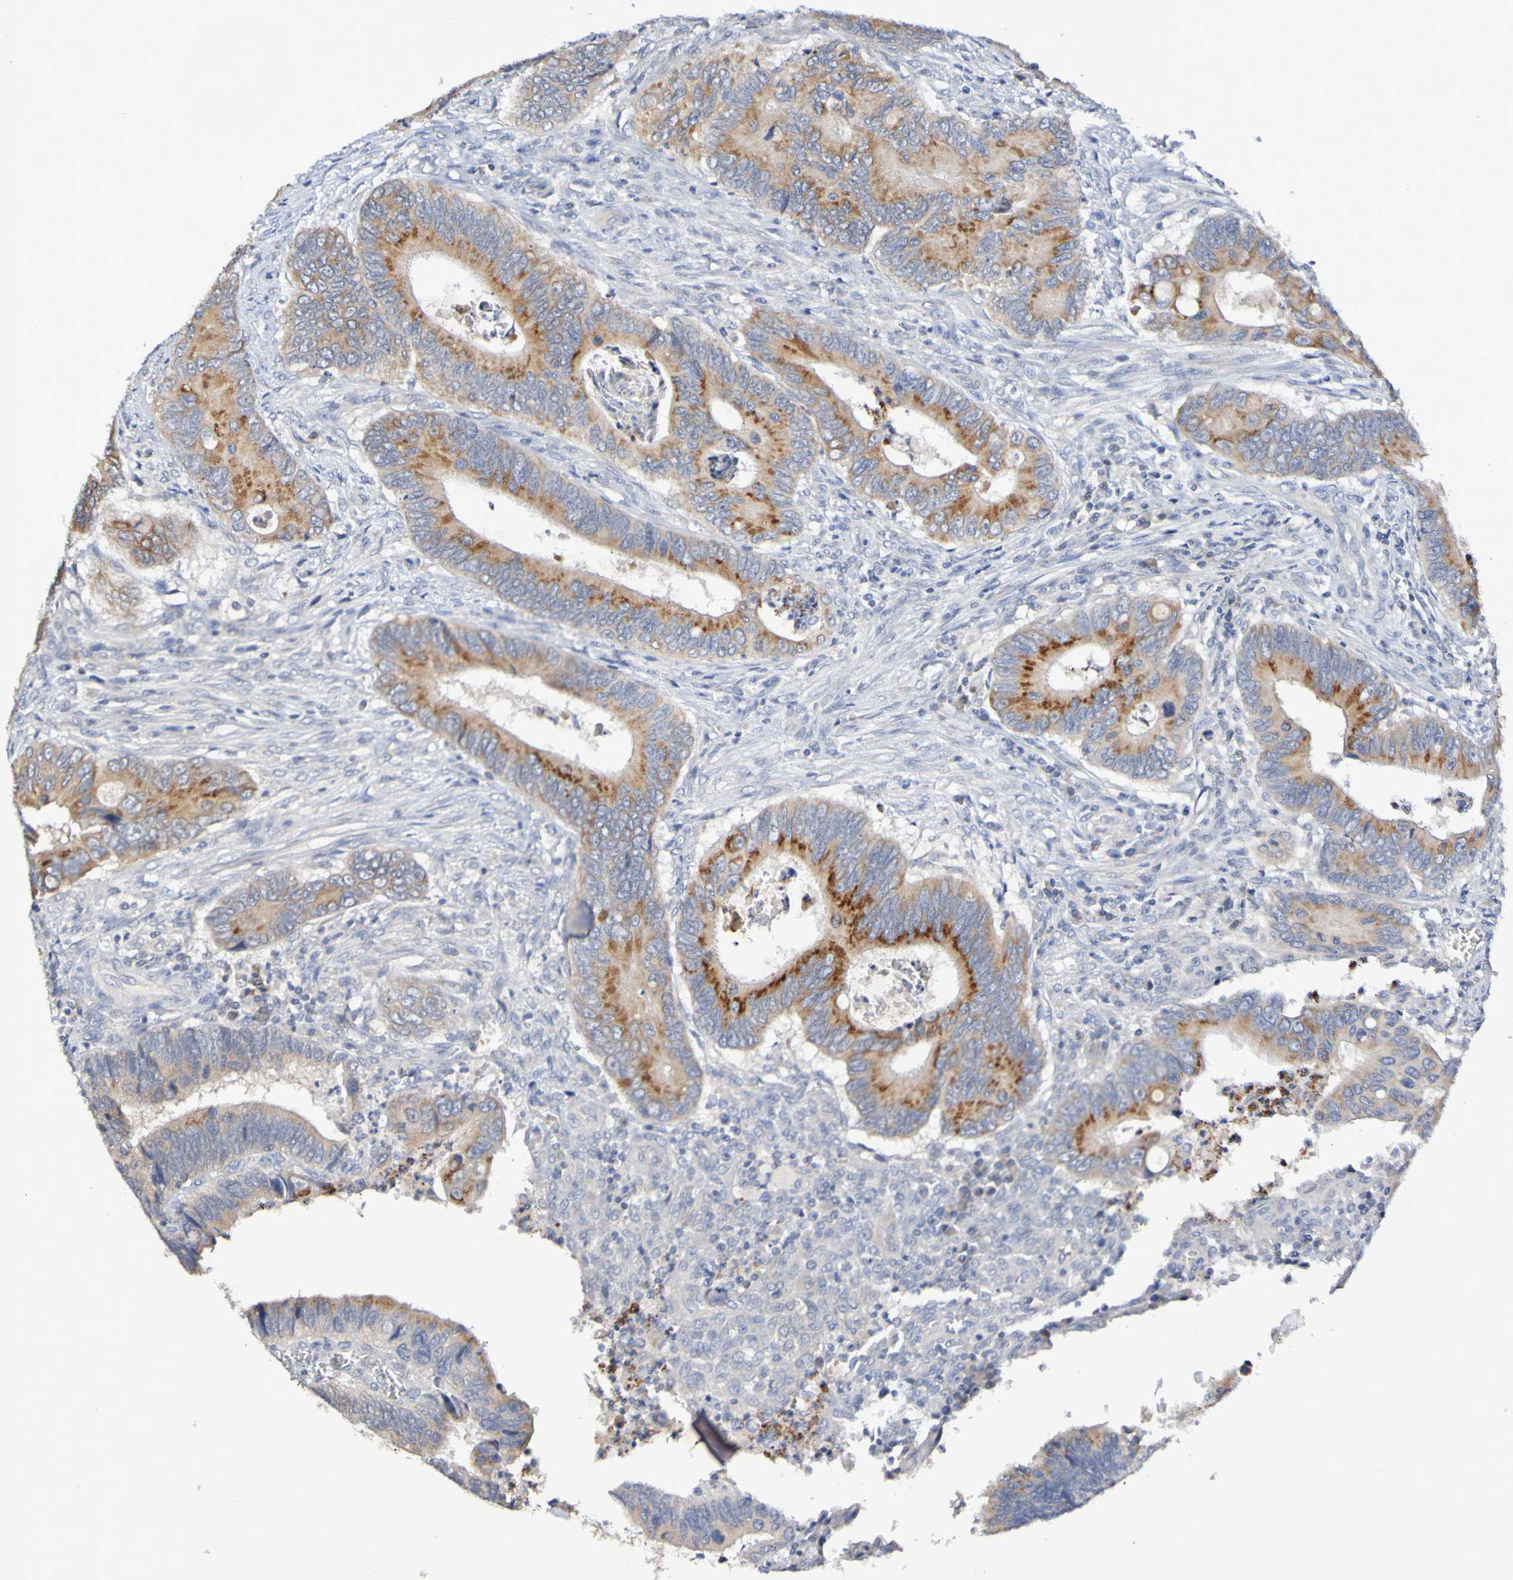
{"staining": {"intensity": "moderate", "quantity": ">75%", "location": "cytoplasmic/membranous"}, "tissue": "colorectal cancer", "cell_type": "Tumor cells", "image_type": "cancer", "snomed": [{"axis": "morphology", "description": "Inflammation, NOS"}, {"axis": "morphology", "description": "Adenocarcinoma, NOS"}, {"axis": "topography", "description": "Colon"}], "caption": "Immunohistochemical staining of human colorectal cancer exhibits medium levels of moderate cytoplasmic/membranous positivity in approximately >75% of tumor cells.", "gene": "PTP4A2", "patient": {"sex": "male", "age": 72}}